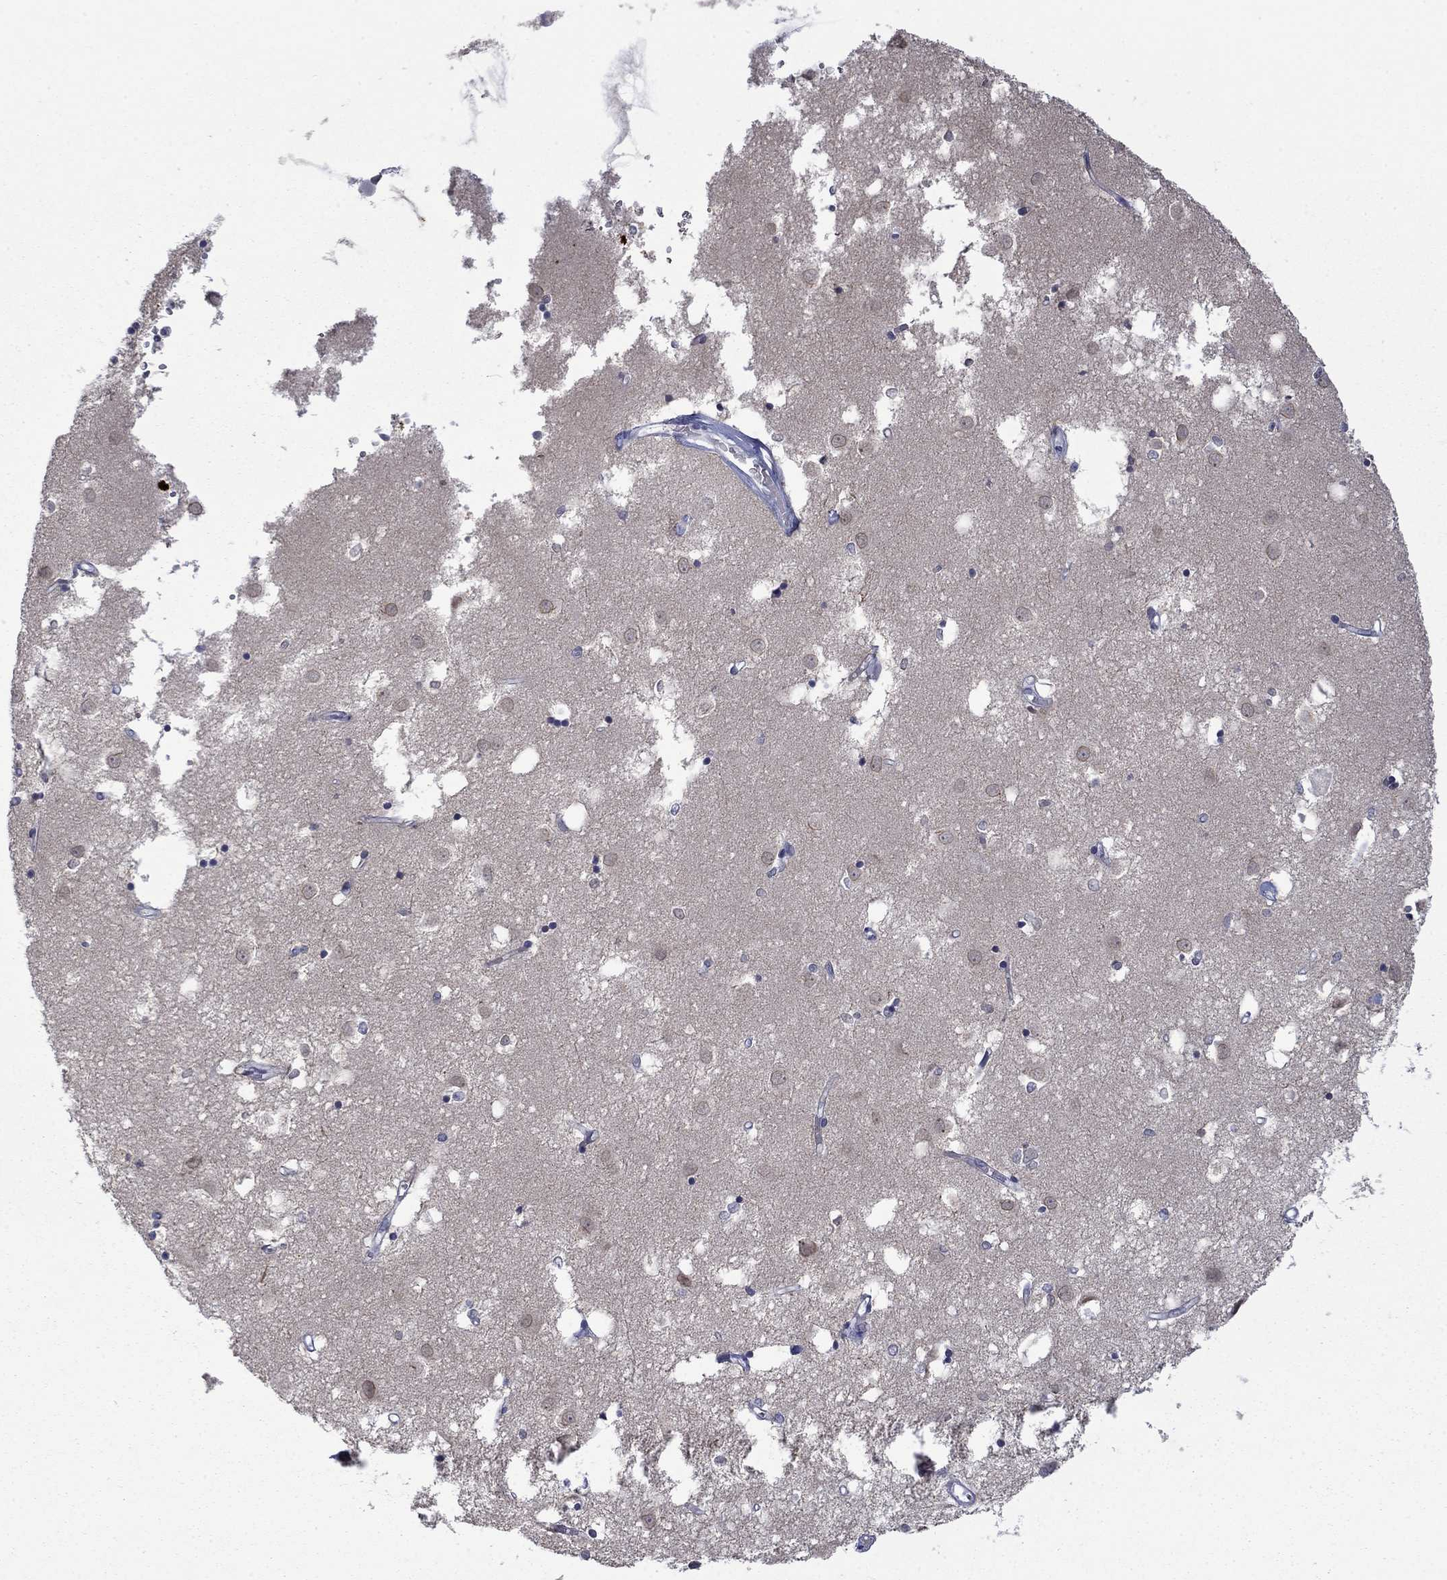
{"staining": {"intensity": "moderate", "quantity": "<25%", "location": "nuclear"}, "tissue": "caudate", "cell_type": "Glial cells", "image_type": "normal", "snomed": [{"axis": "morphology", "description": "Normal tissue, NOS"}, {"axis": "topography", "description": "Lateral ventricle wall"}], "caption": "Caudate stained for a protein reveals moderate nuclear positivity in glial cells. (Stains: DAB in brown, nuclei in blue, Microscopy: brightfield microscopy at high magnification).", "gene": "NSMF", "patient": {"sex": "male", "age": 54}}